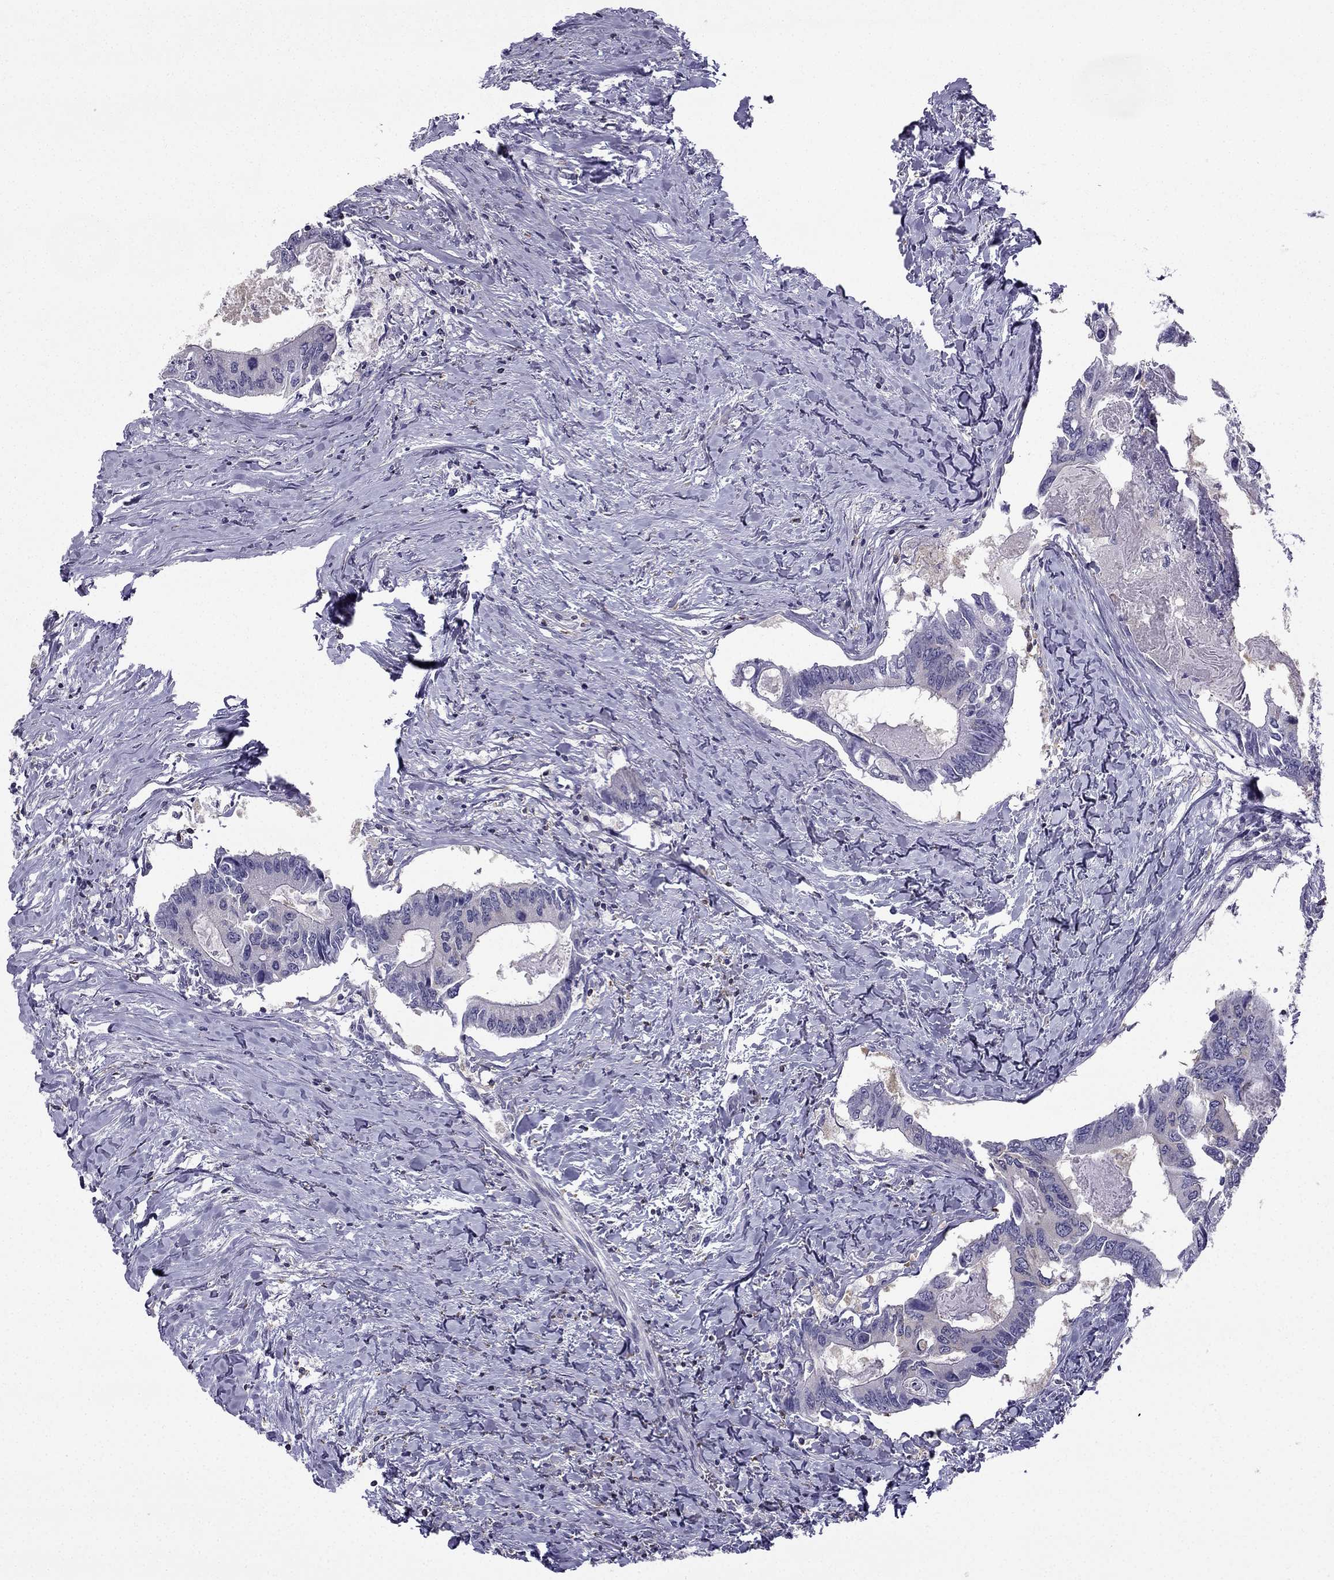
{"staining": {"intensity": "negative", "quantity": "none", "location": "none"}, "tissue": "colorectal cancer", "cell_type": "Tumor cells", "image_type": "cancer", "snomed": [{"axis": "morphology", "description": "Adenocarcinoma, NOS"}, {"axis": "topography", "description": "Colon"}], "caption": "Protein analysis of colorectal cancer demonstrates no significant positivity in tumor cells. (Brightfield microscopy of DAB (3,3'-diaminobenzidine) immunohistochemistry at high magnification).", "gene": "CCK", "patient": {"sex": "male", "age": 53}}